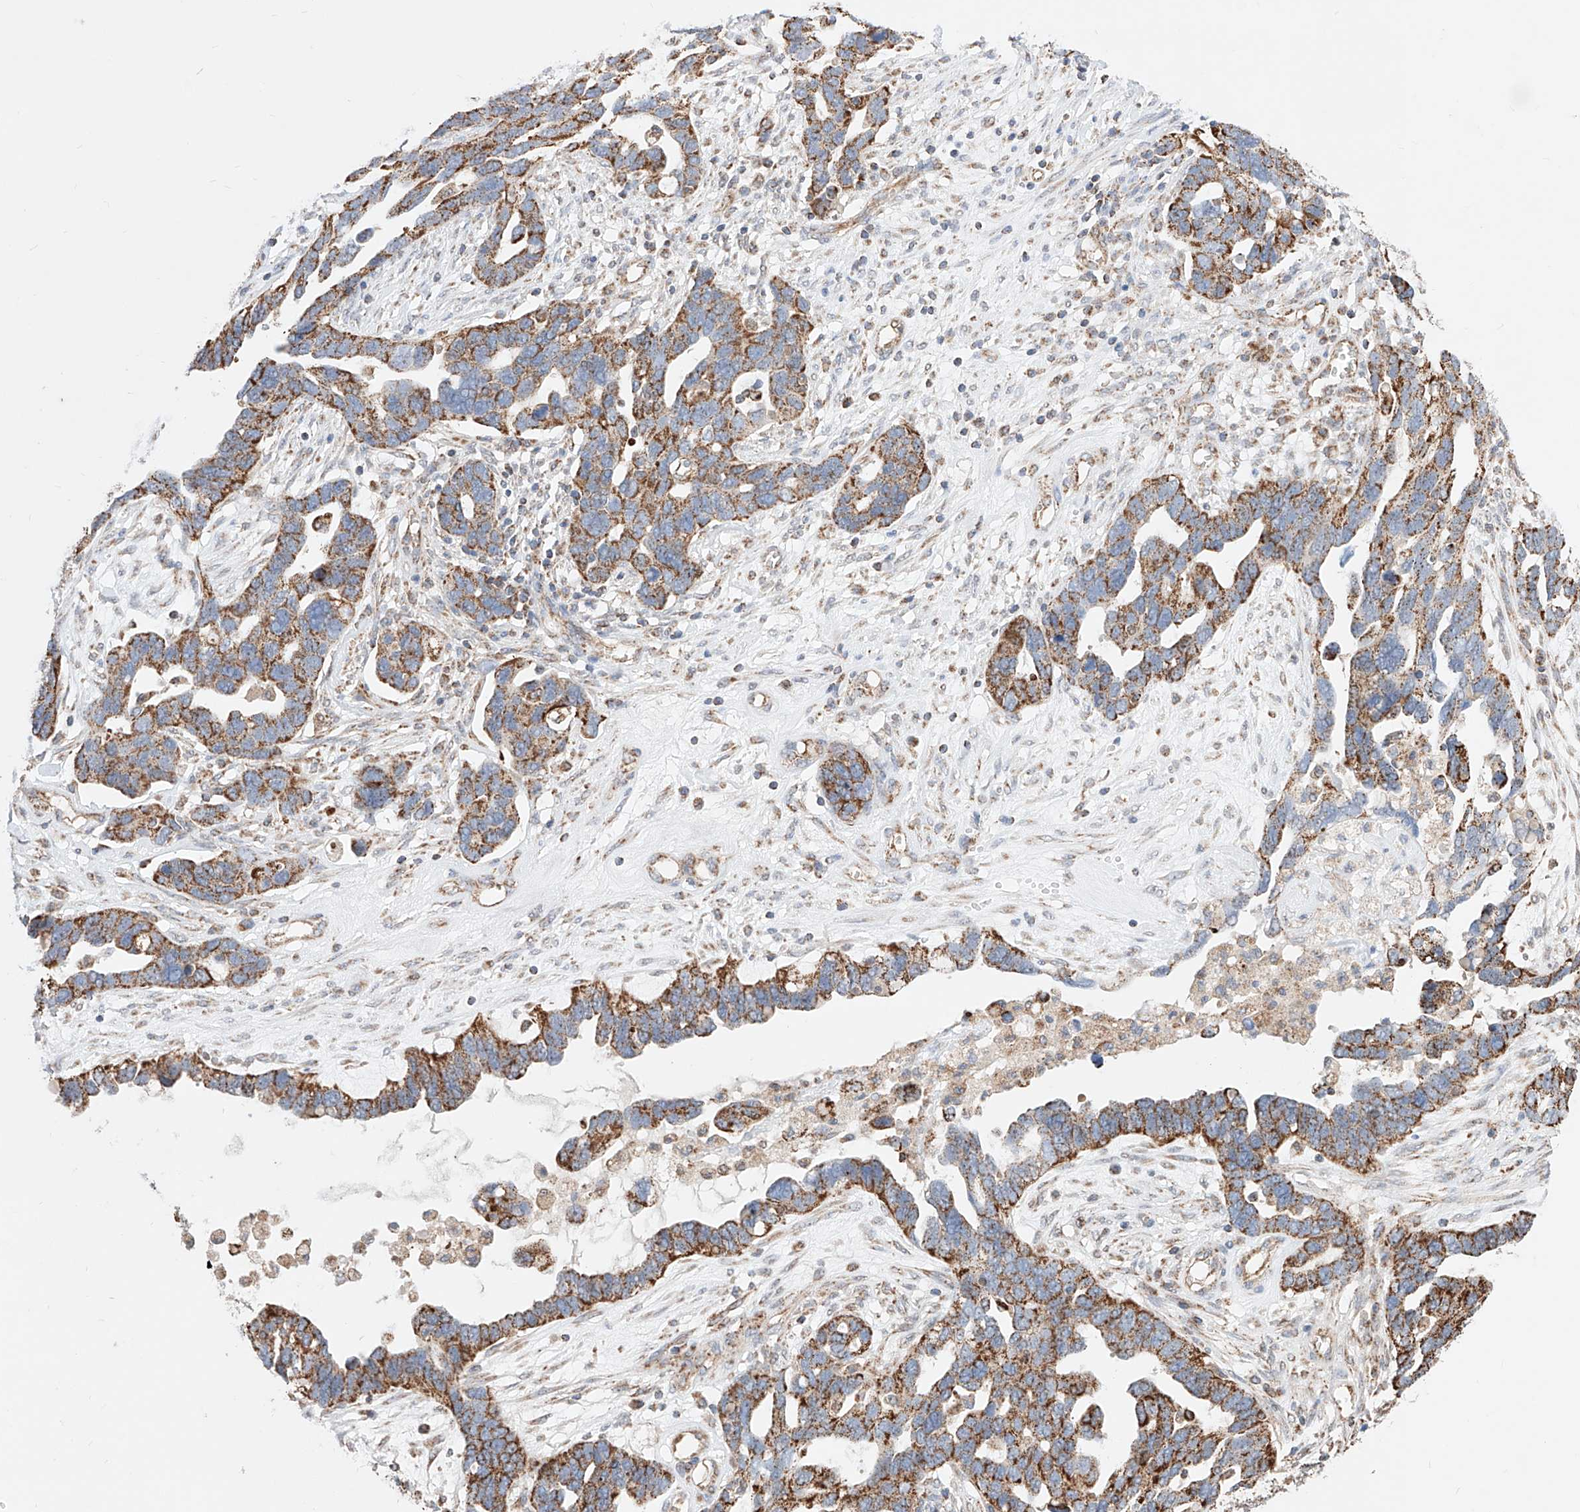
{"staining": {"intensity": "strong", "quantity": "25%-75%", "location": "cytoplasmic/membranous"}, "tissue": "ovarian cancer", "cell_type": "Tumor cells", "image_type": "cancer", "snomed": [{"axis": "morphology", "description": "Cystadenocarcinoma, serous, NOS"}, {"axis": "topography", "description": "Ovary"}], "caption": "Brown immunohistochemical staining in serous cystadenocarcinoma (ovarian) reveals strong cytoplasmic/membranous positivity in approximately 25%-75% of tumor cells. The staining was performed using DAB (3,3'-diaminobenzidine) to visualize the protein expression in brown, while the nuclei were stained in blue with hematoxylin (Magnification: 20x).", "gene": "KTI12", "patient": {"sex": "female", "age": 54}}